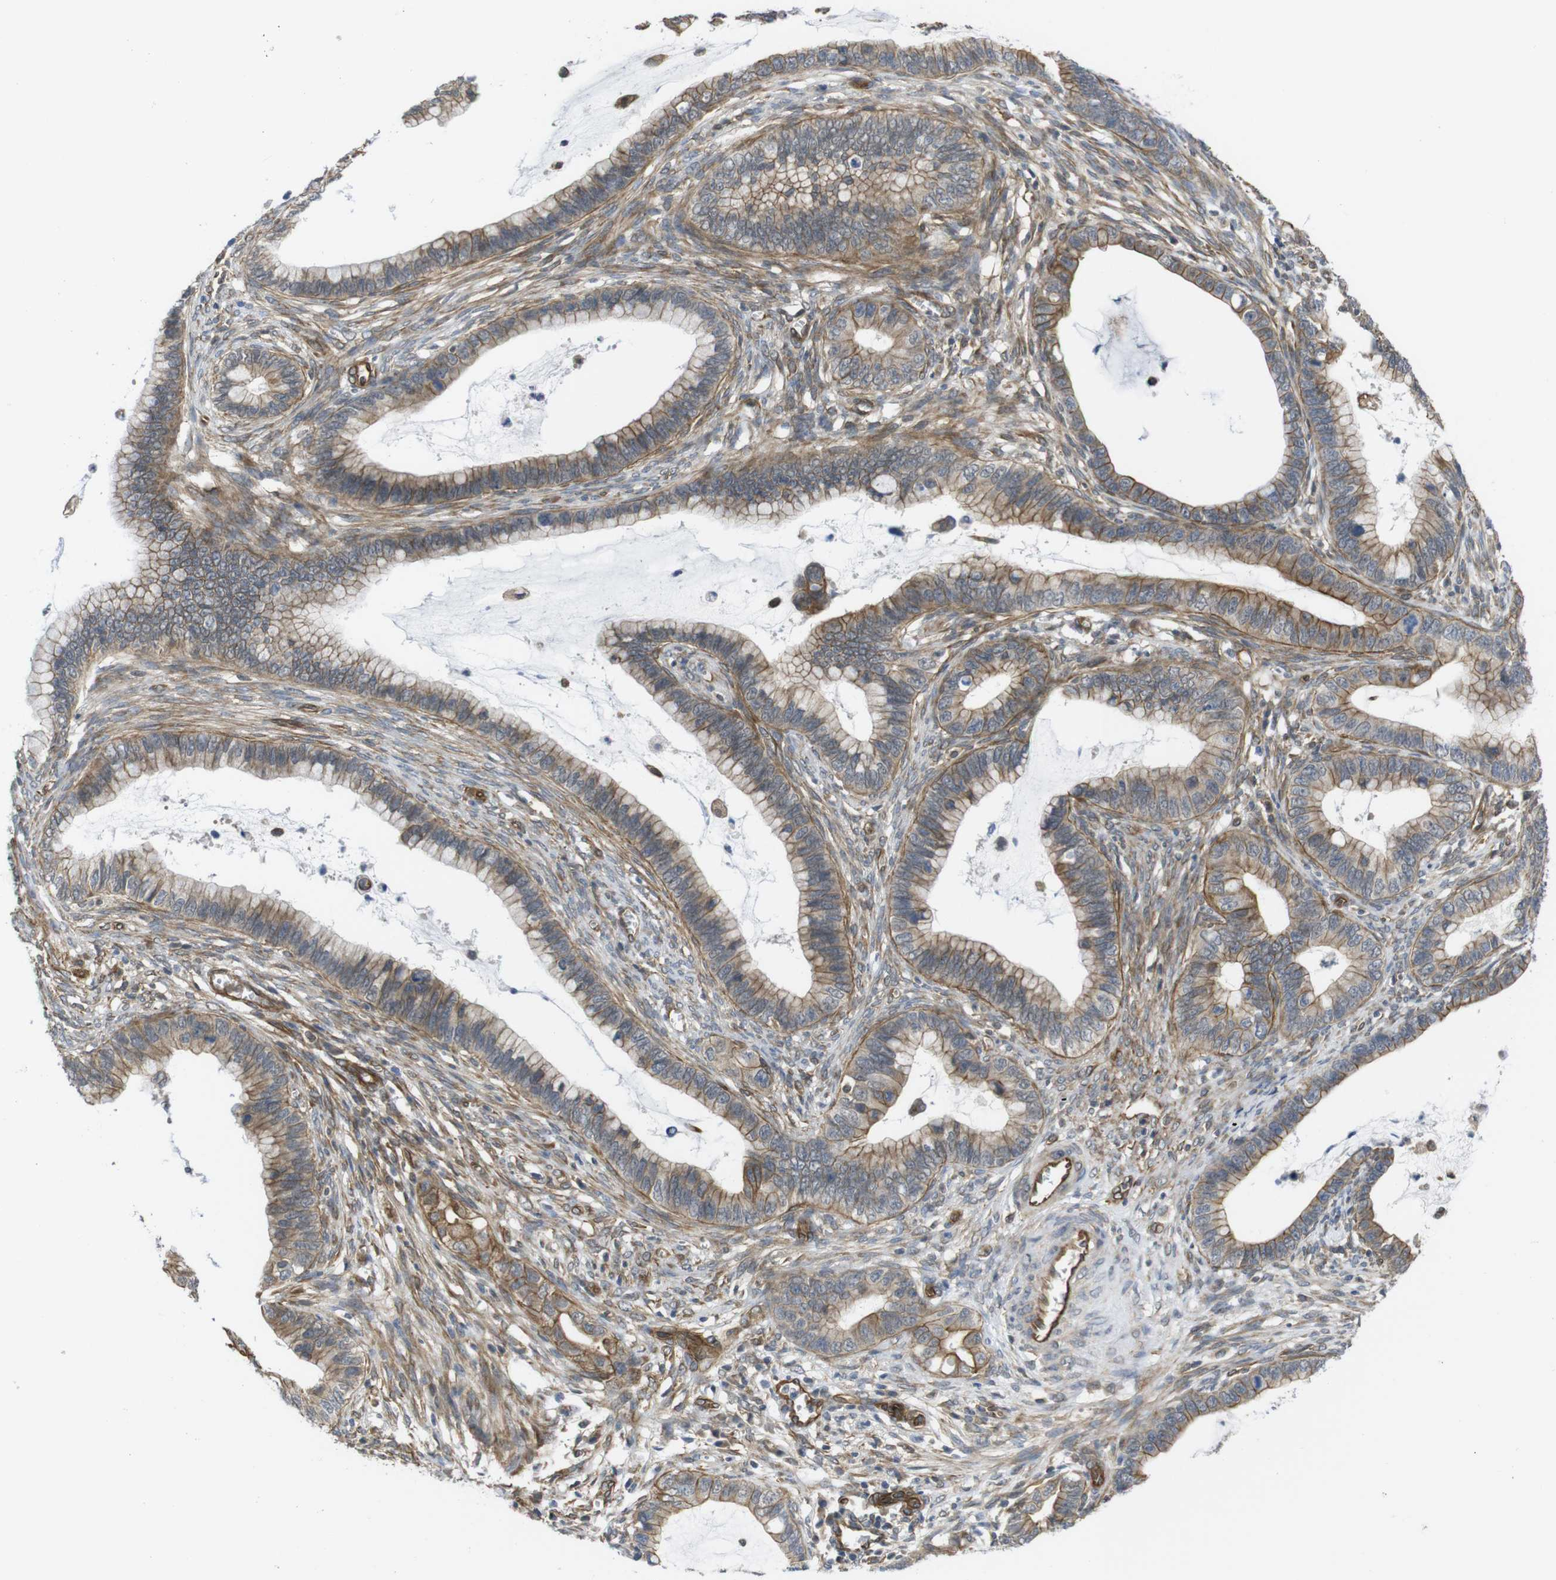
{"staining": {"intensity": "moderate", "quantity": "25%-75%", "location": "cytoplasmic/membranous"}, "tissue": "cervical cancer", "cell_type": "Tumor cells", "image_type": "cancer", "snomed": [{"axis": "morphology", "description": "Adenocarcinoma, NOS"}, {"axis": "topography", "description": "Cervix"}], "caption": "This image shows cervical adenocarcinoma stained with IHC to label a protein in brown. The cytoplasmic/membranous of tumor cells show moderate positivity for the protein. Nuclei are counter-stained blue.", "gene": "ZDHHC5", "patient": {"sex": "female", "age": 44}}